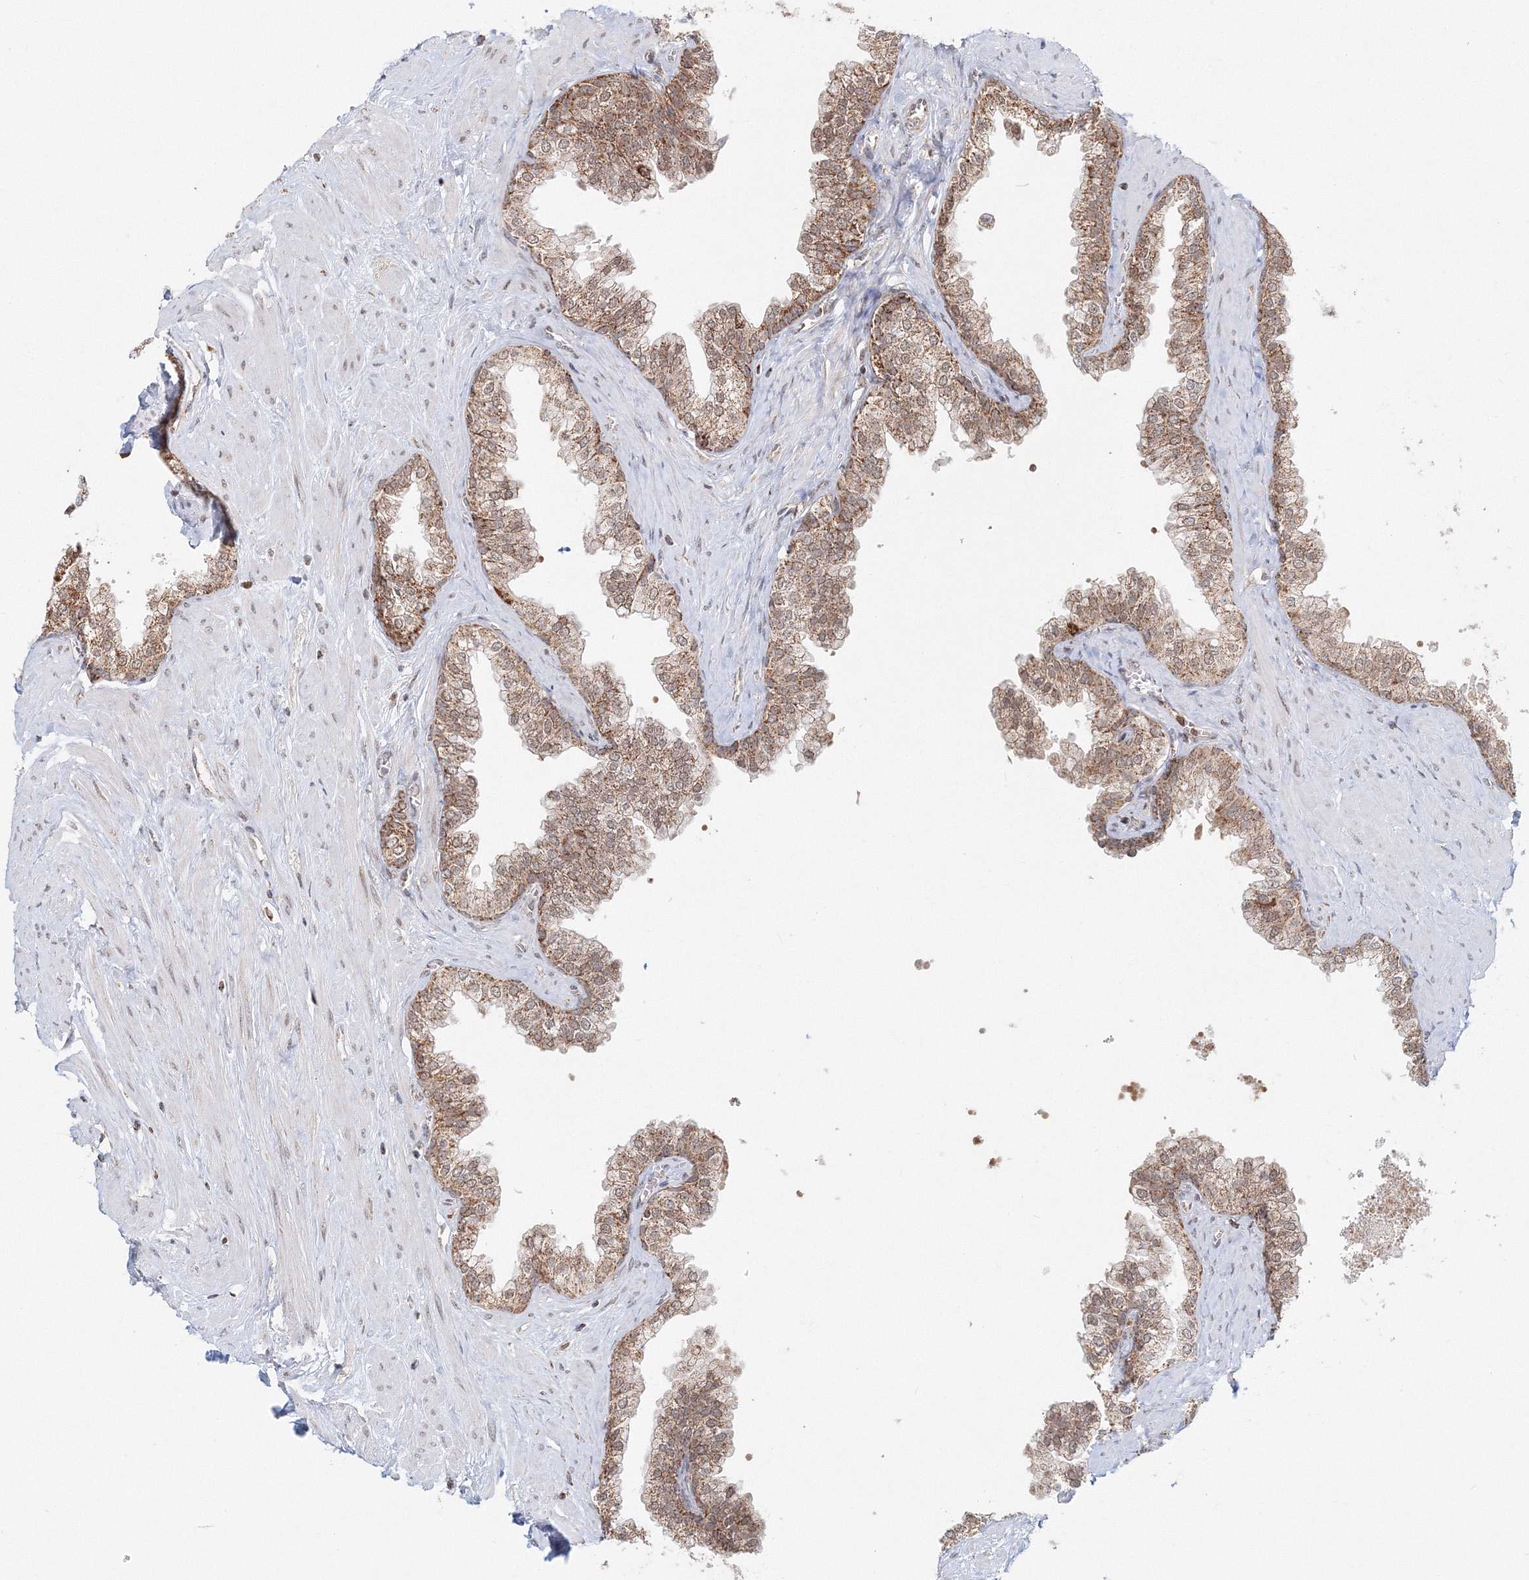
{"staining": {"intensity": "strong", "quantity": "25%-75%", "location": "cytoplasmic/membranous,nuclear"}, "tissue": "prostate", "cell_type": "Glandular cells", "image_type": "normal", "snomed": [{"axis": "morphology", "description": "Normal tissue, NOS"}, {"axis": "morphology", "description": "Urothelial carcinoma, Low grade"}, {"axis": "topography", "description": "Urinary bladder"}, {"axis": "topography", "description": "Prostate"}], "caption": "Immunohistochemical staining of benign human prostate demonstrates high levels of strong cytoplasmic/membranous,nuclear staining in approximately 25%-75% of glandular cells.", "gene": "PSMD6", "patient": {"sex": "male", "age": 60}}